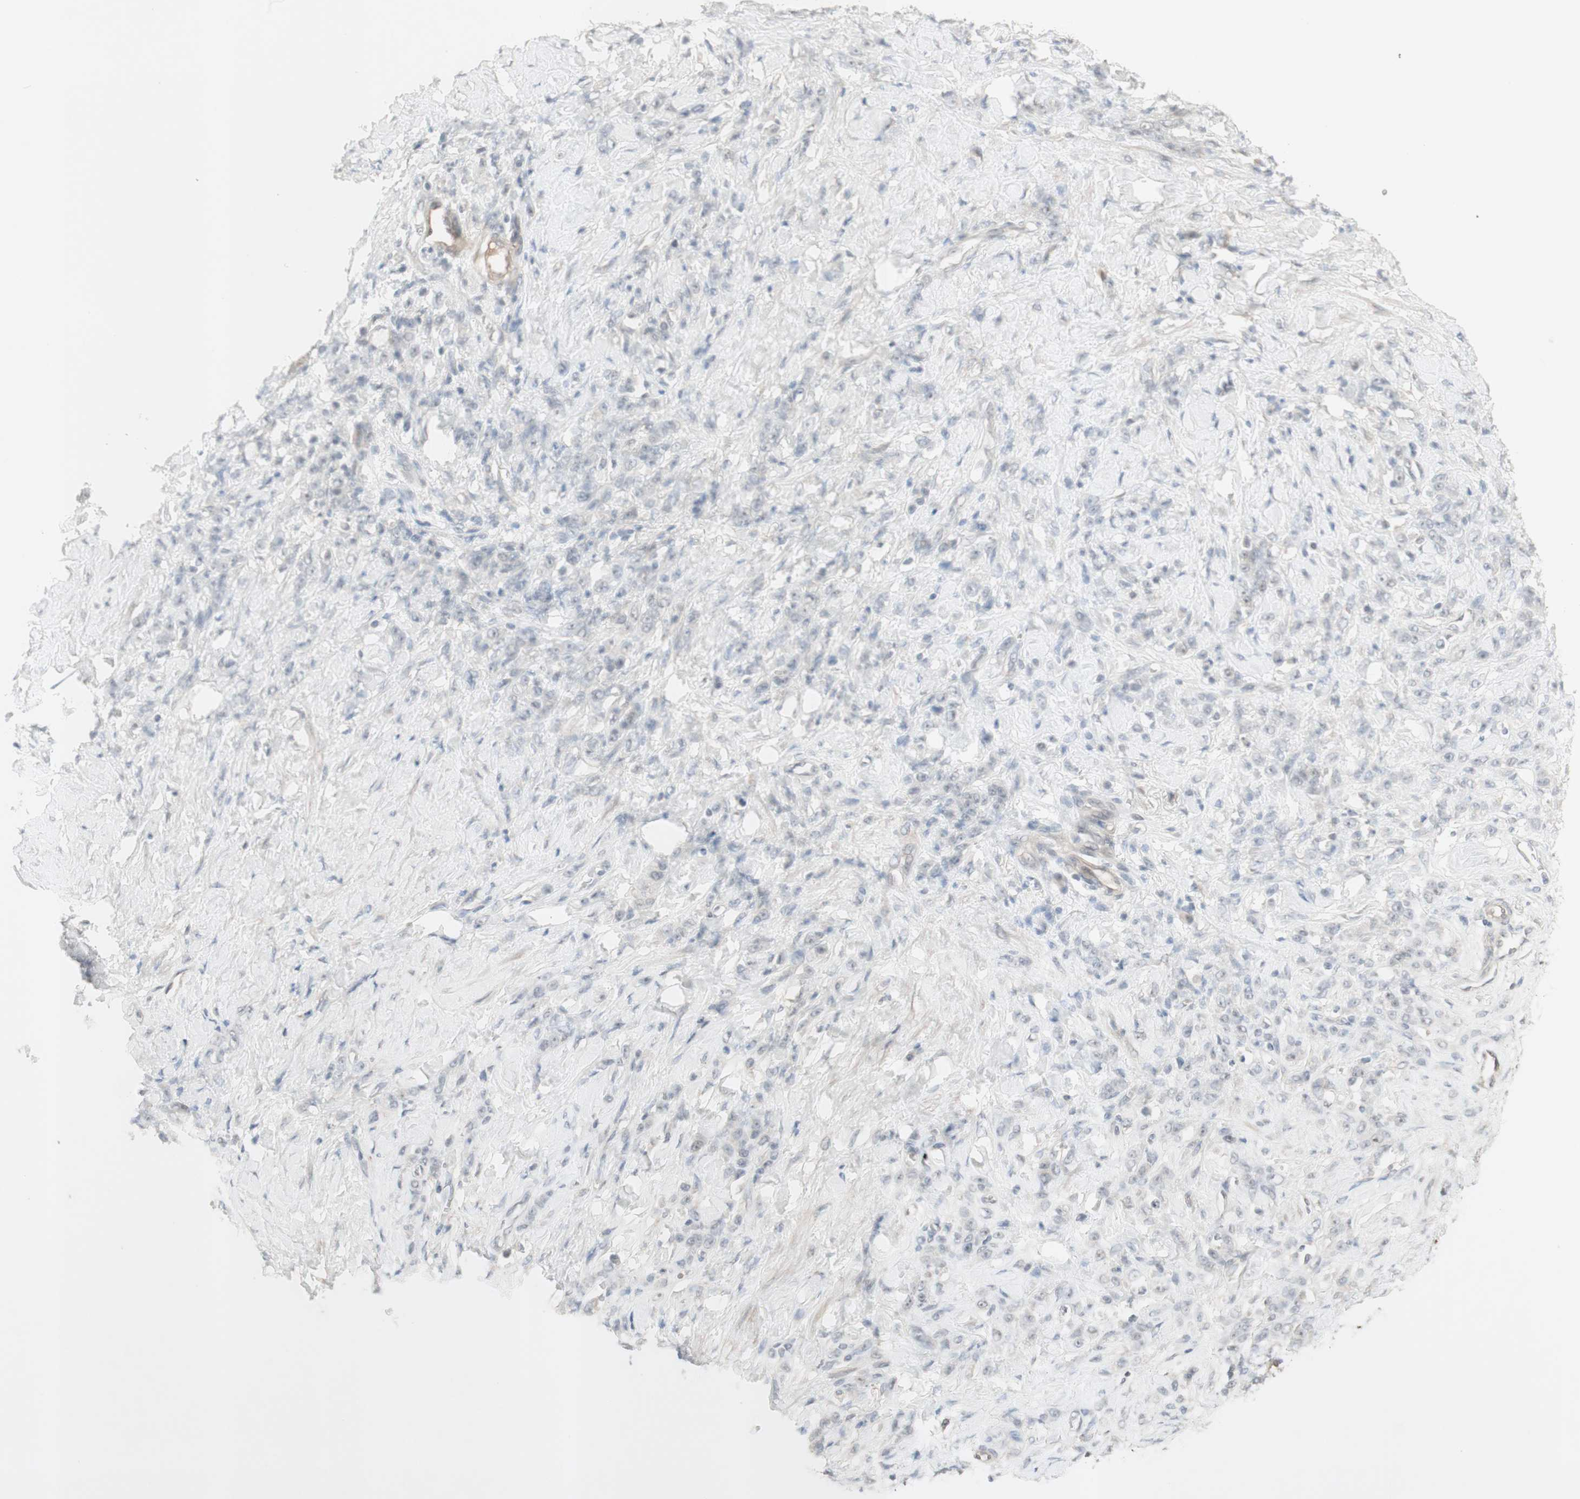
{"staining": {"intensity": "negative", "quantity": "none", "location": "none"}, "tissue": "stomach cancer", "cell_type": "Tumor cells", "image_type": "cancer", "snomed": [{"axis": "morphology", "description": "Adenocarcinoma, NOS"}, {"axis": "topography", "description": "Stomach"}], "caption": "Adenocarcinoma (stomach) was stained to show a protein in brown. There is no significant positivity in tumor cells.", "gene": "PLCD4", "patient": {"sex": "male", "age": 82}}